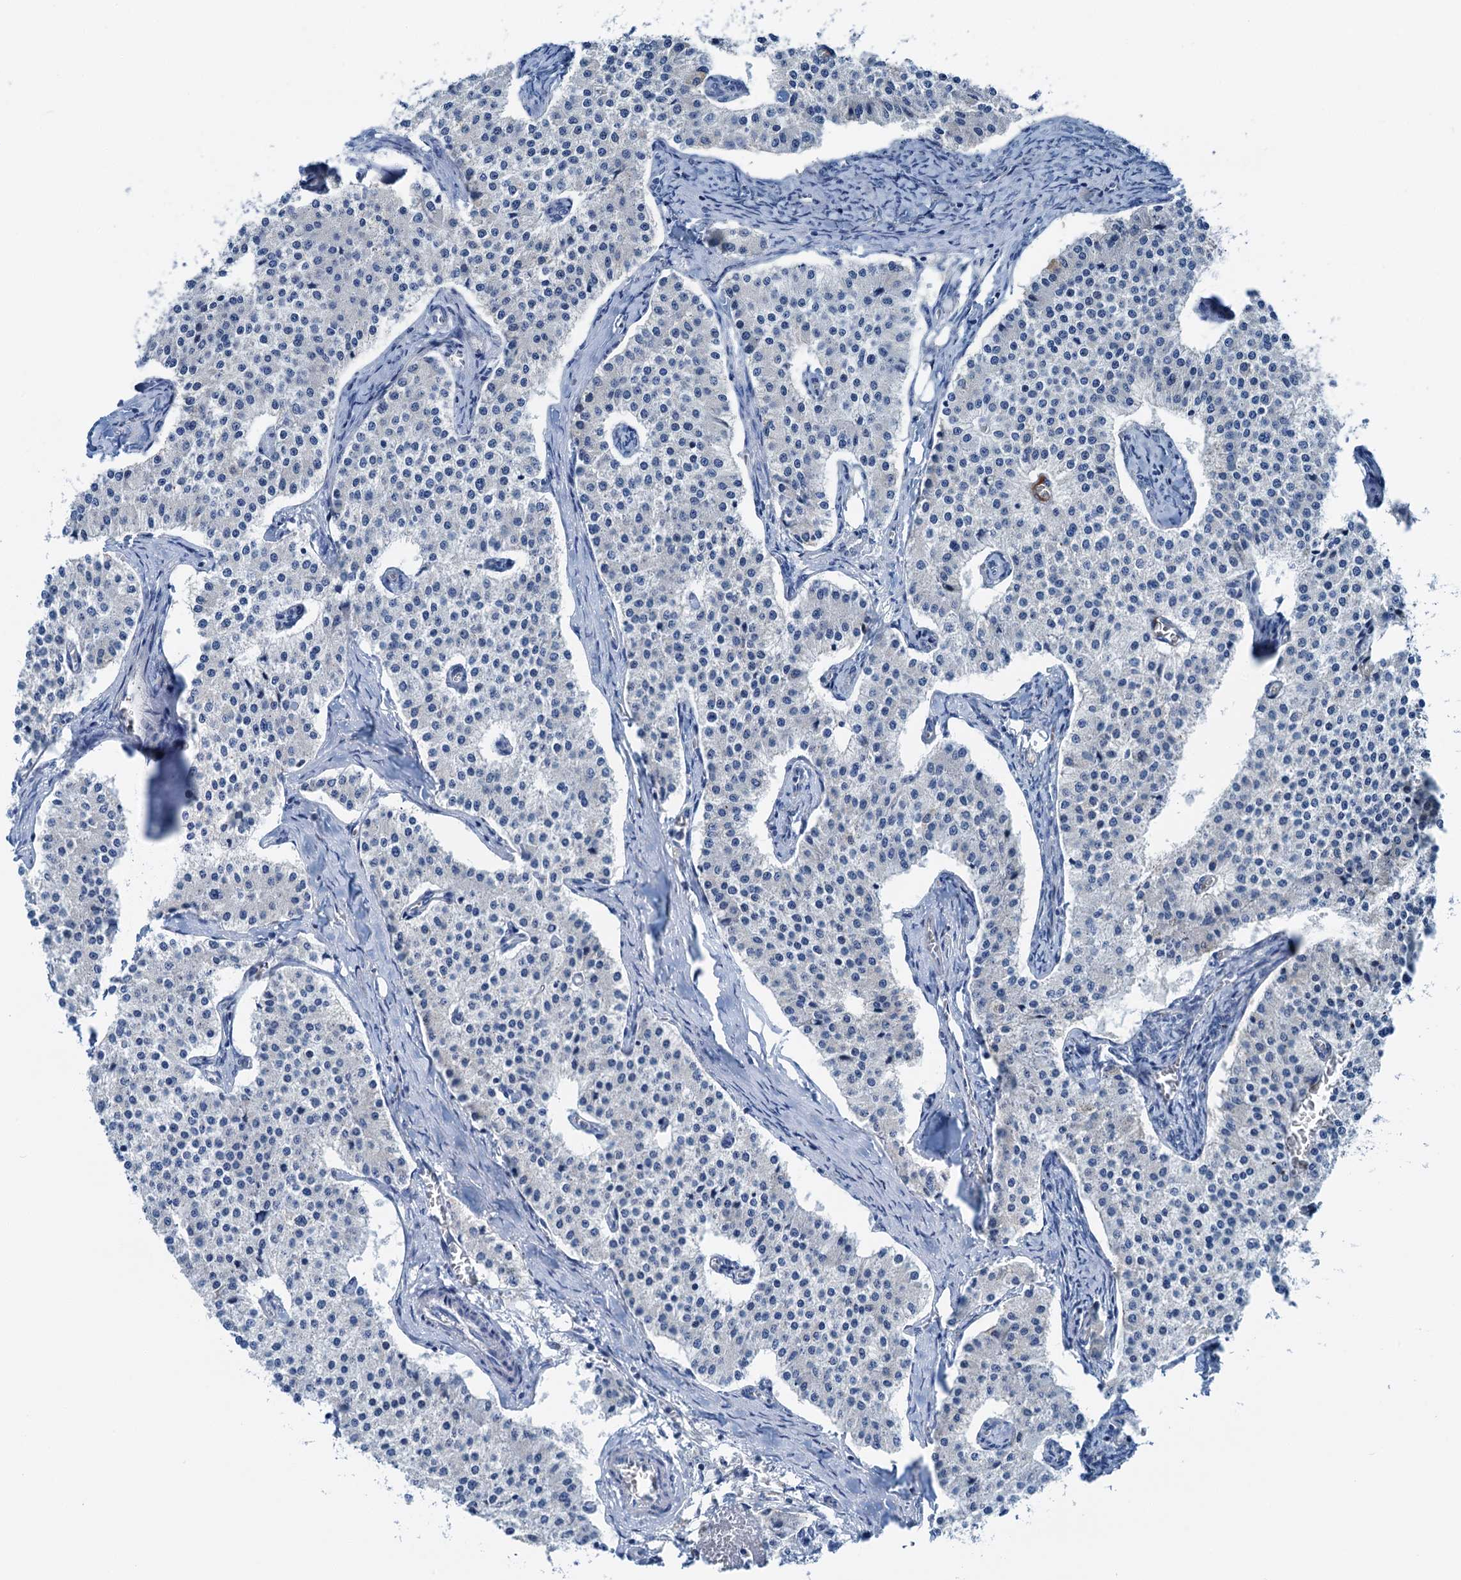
{"staining": {"intensity": "negative", "quantity": "none", "location": "none"}, "tissue": "carcinoid", "cell_type": "Tumor cells", "image_type": "cancer", "snomed": [{"axis": "morphology", "description": "Carcinoid, malignant, NOS"}, {"axis": "topography", "description": "Colon"}], "caption": "The micrograph shows no staining of tumor cells in carcinoid (malignant).", "gene": "ELAC1", "patient": {"sex": "female", "age": 52}}